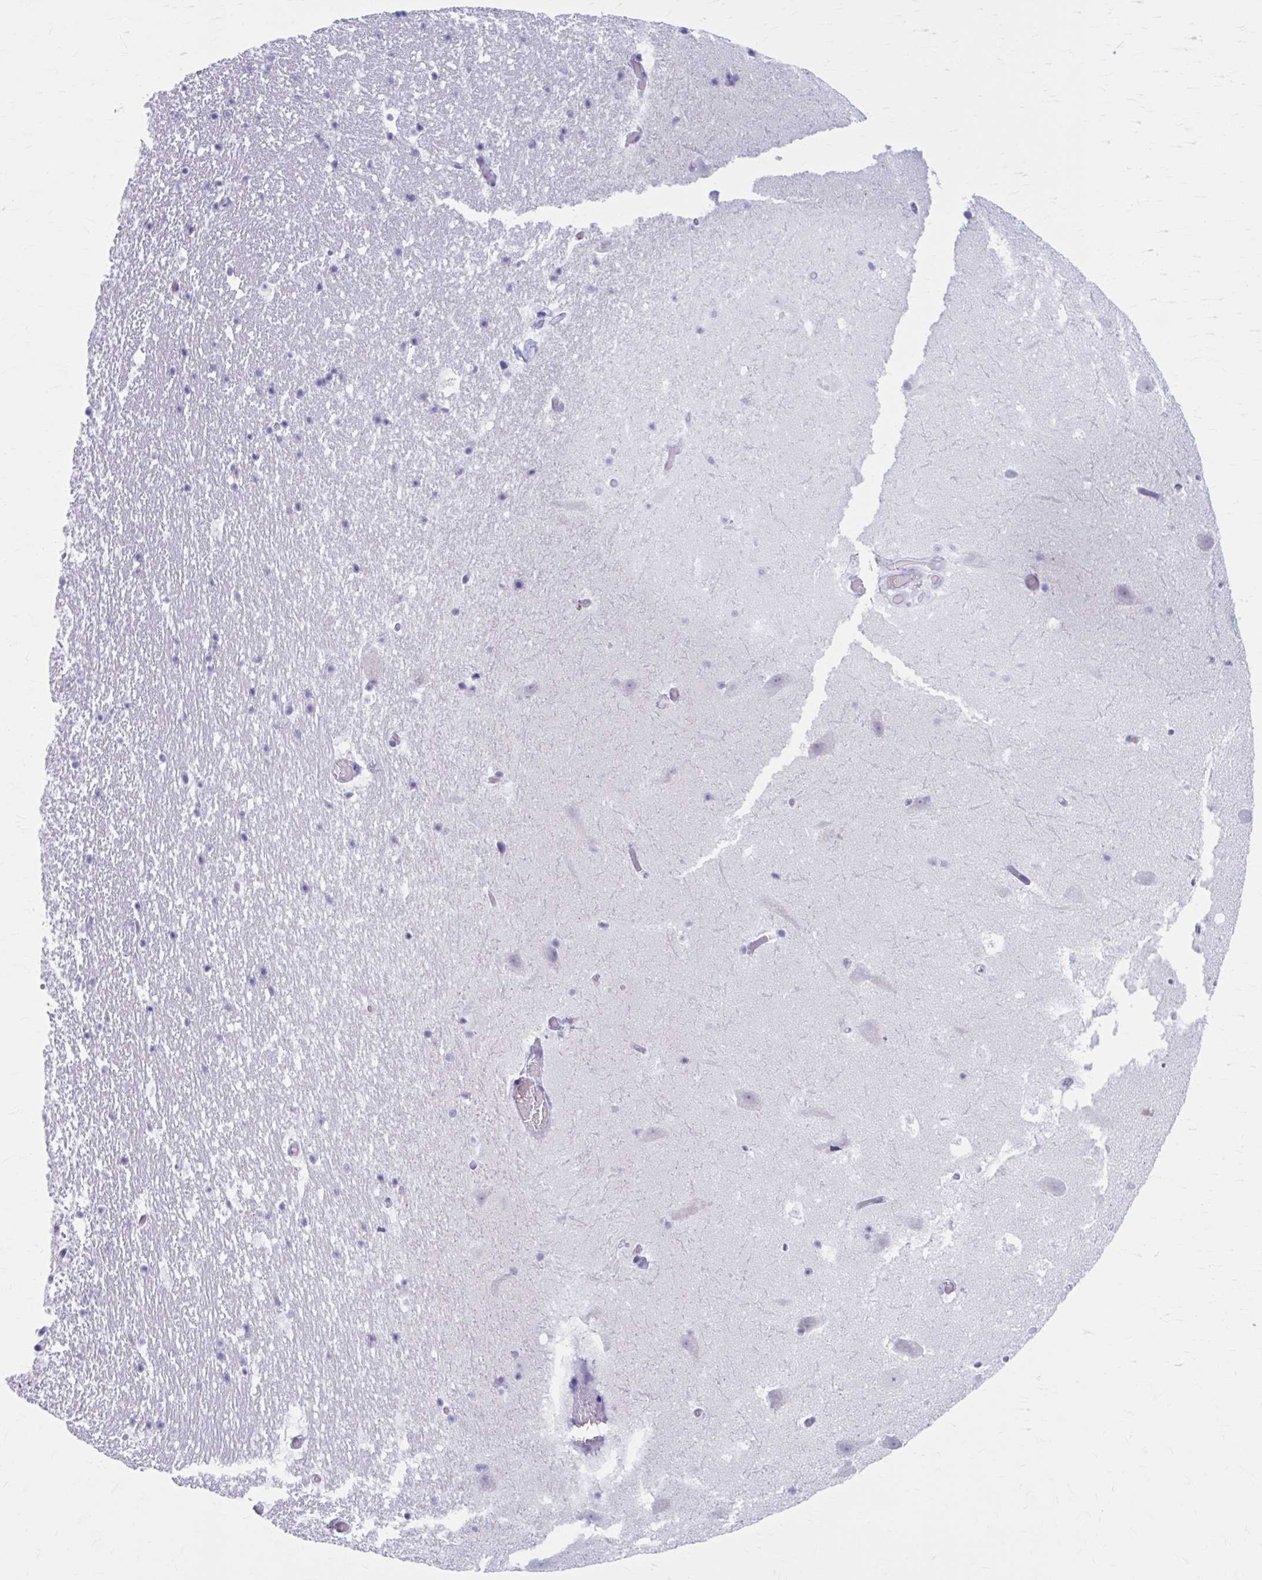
{"staining": {"intensity": "negative", "quantity": "none", "location": "none"}, "tissue": "hippocampus", "cell_type": "Glial cells", "image_type": "normal", "snomed": [{"axis": "morphology", "description": "Normal tissue, NOS"}, {"axis": "topography", "description": "Hippocampus"}], "caption": "Image shows no significant protein staining in glial cells of normal hippocampus.", "gene": "CCDC105", "patient": {"sex": "female", "age": 42}}